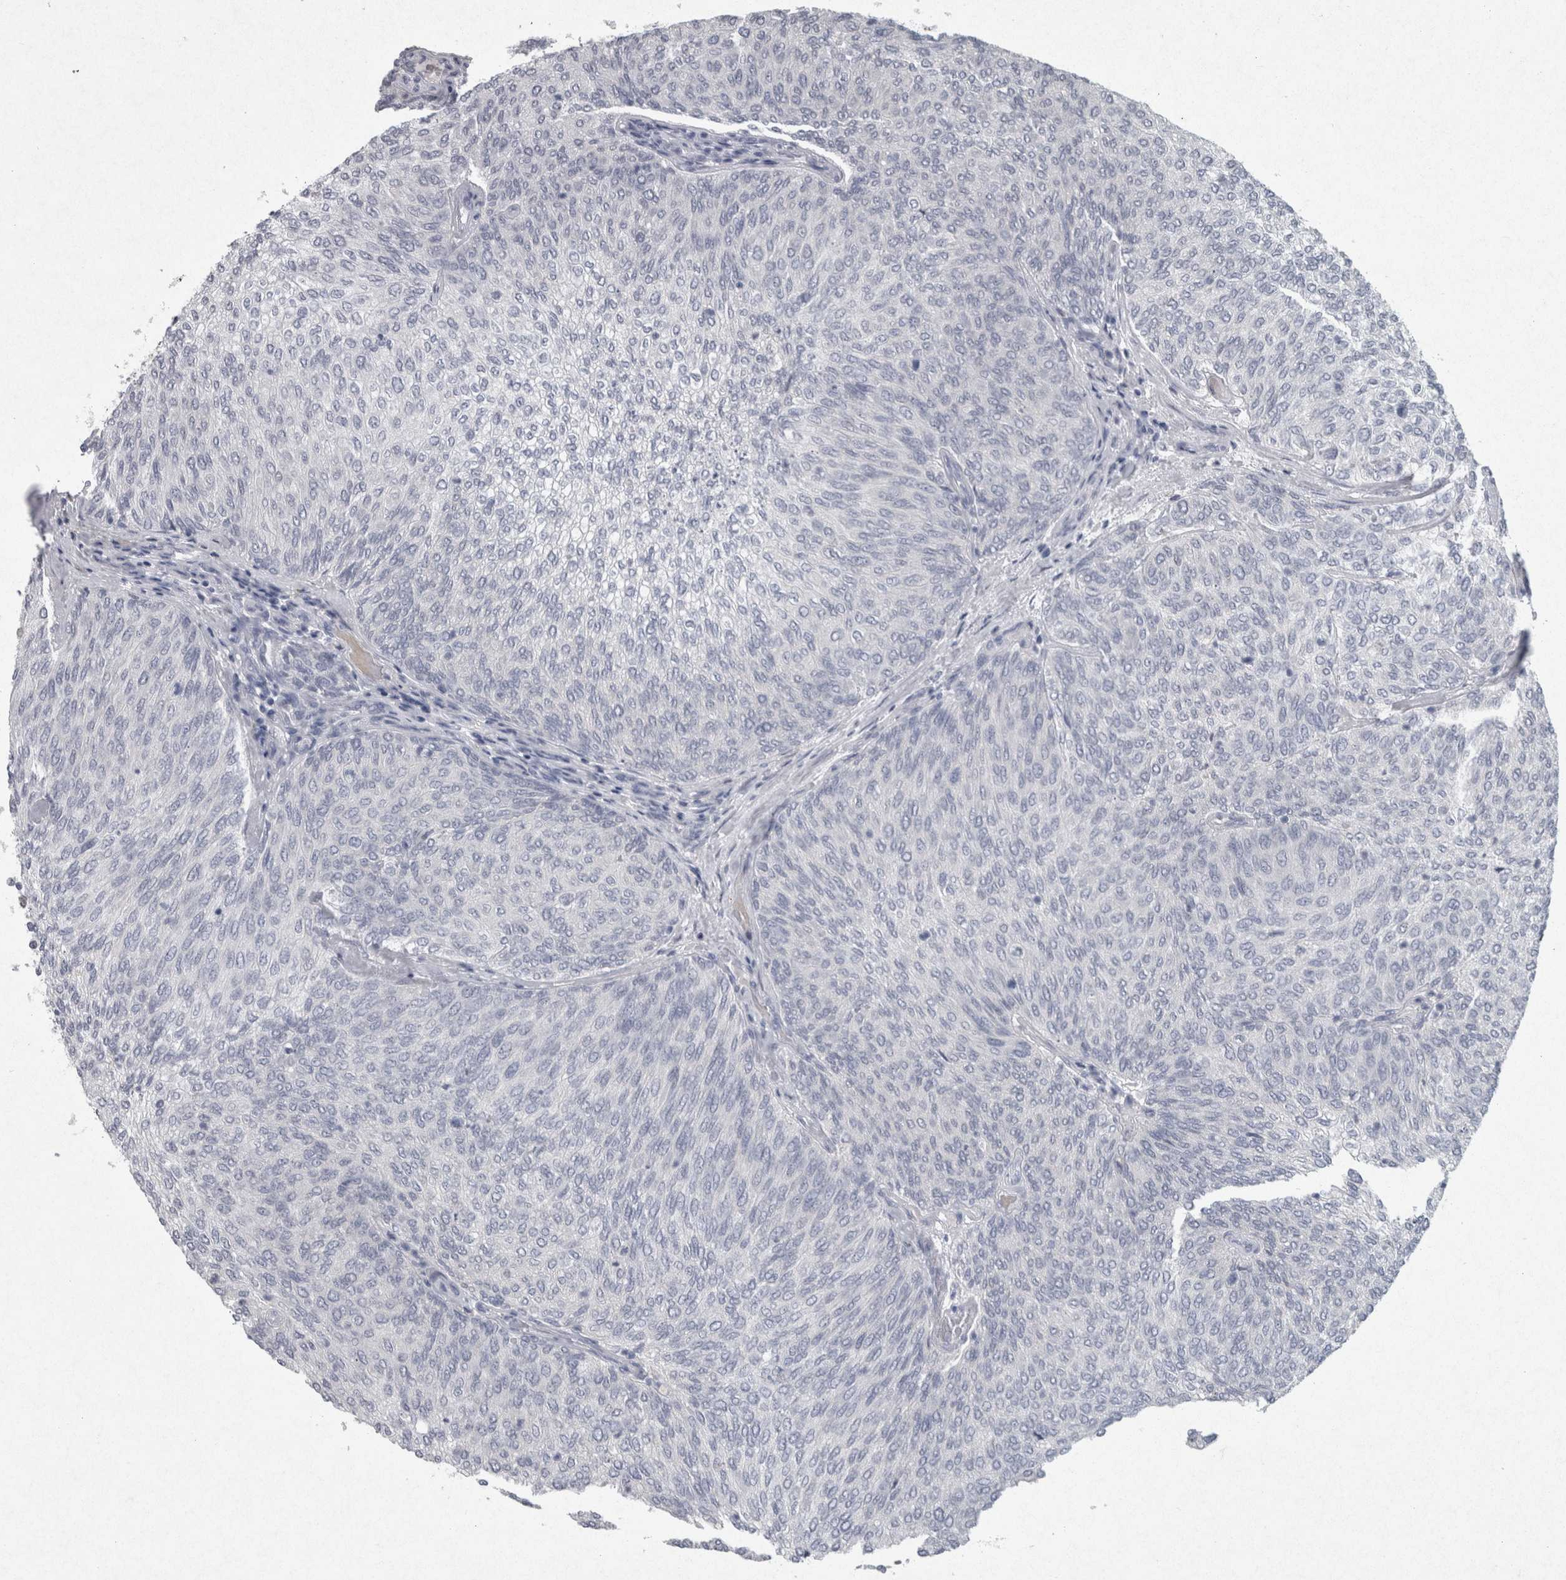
{"staining": {"intensity": "negative", "quantity": "none", "location": "none"}, "tissue": "urothelial cancer", "cell_type": "Tumor cells", "image_type": "cancer", "snomed": [{"axis": "morphology", "description": "Urothelial carcinoma, Low grade"}, {"axis": "topography", "description": "Urinary bladder"}], "caption": "Immunohistochemistry micrograph of human urothelial cancer stained for a protein (brown), which reveals no positivity in tumor cells. (DAB (3,3'-diaminobenzidine) IHC visualized using brightfield microscopy, high magnification).", "gene": "PDX1", "patient": {"sex": "female", "age": 79}}